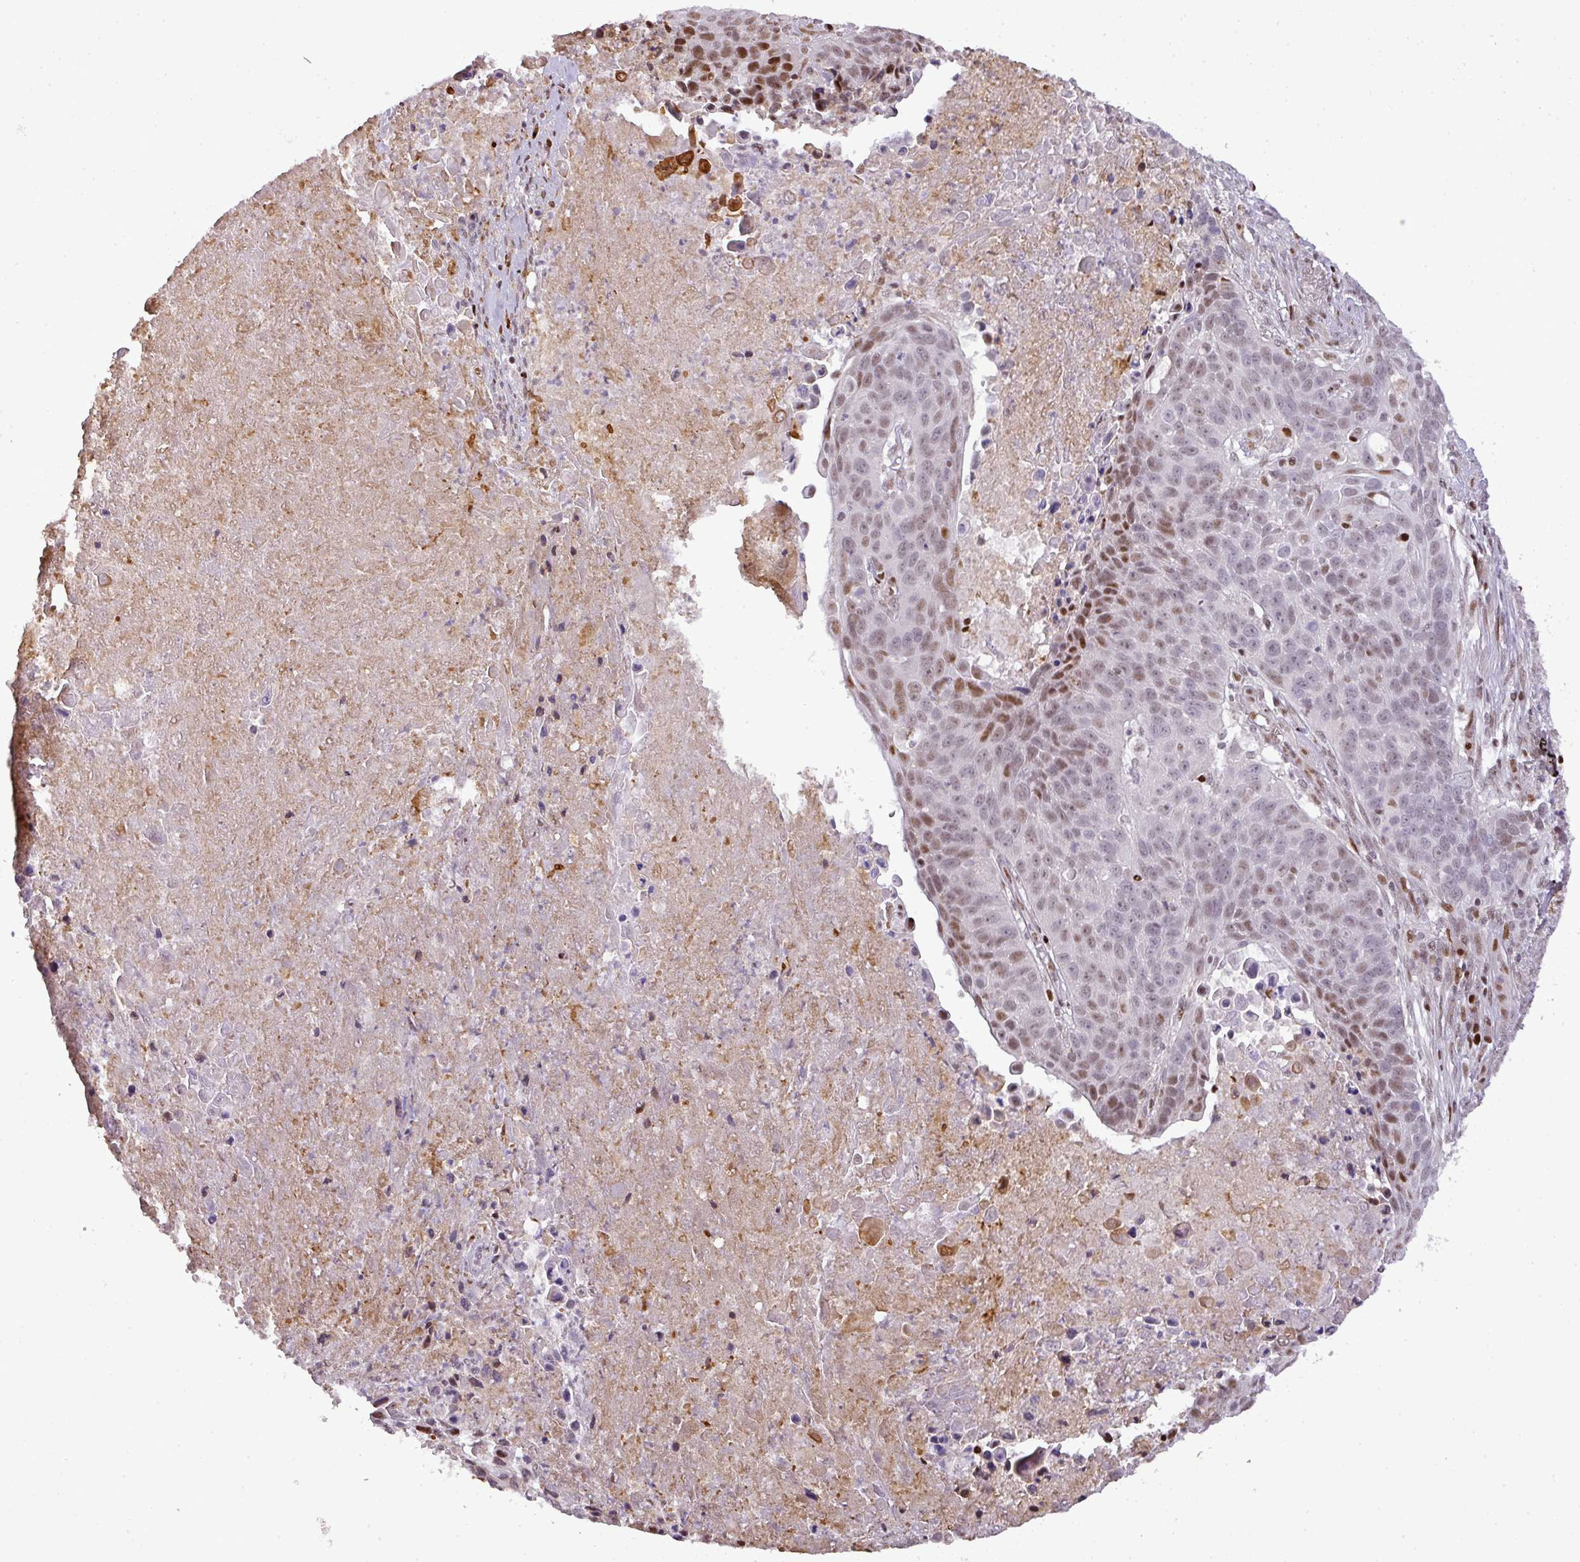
{"staining": {"intensity": "moderate", "quantity": "25%-75%", "location": "nuclear"}, "tissue": "lung cancer", "cell_type": "Tumor cells", "image_type": "cancer", "snomed": [{"axis": "morphology", "description": "Squamous cell carcinoma, NOS"}, {"axis": "topography", "description": "Lung"}], "caption": "There is medium levels of moderate nuclear positivity in tumor cells of lung squamous cell carcinoma, as demonstrated by immunohistochemical staining (brown color).", "gene": "MYSM1", "patient": {"sex": "male", "age": 78}}